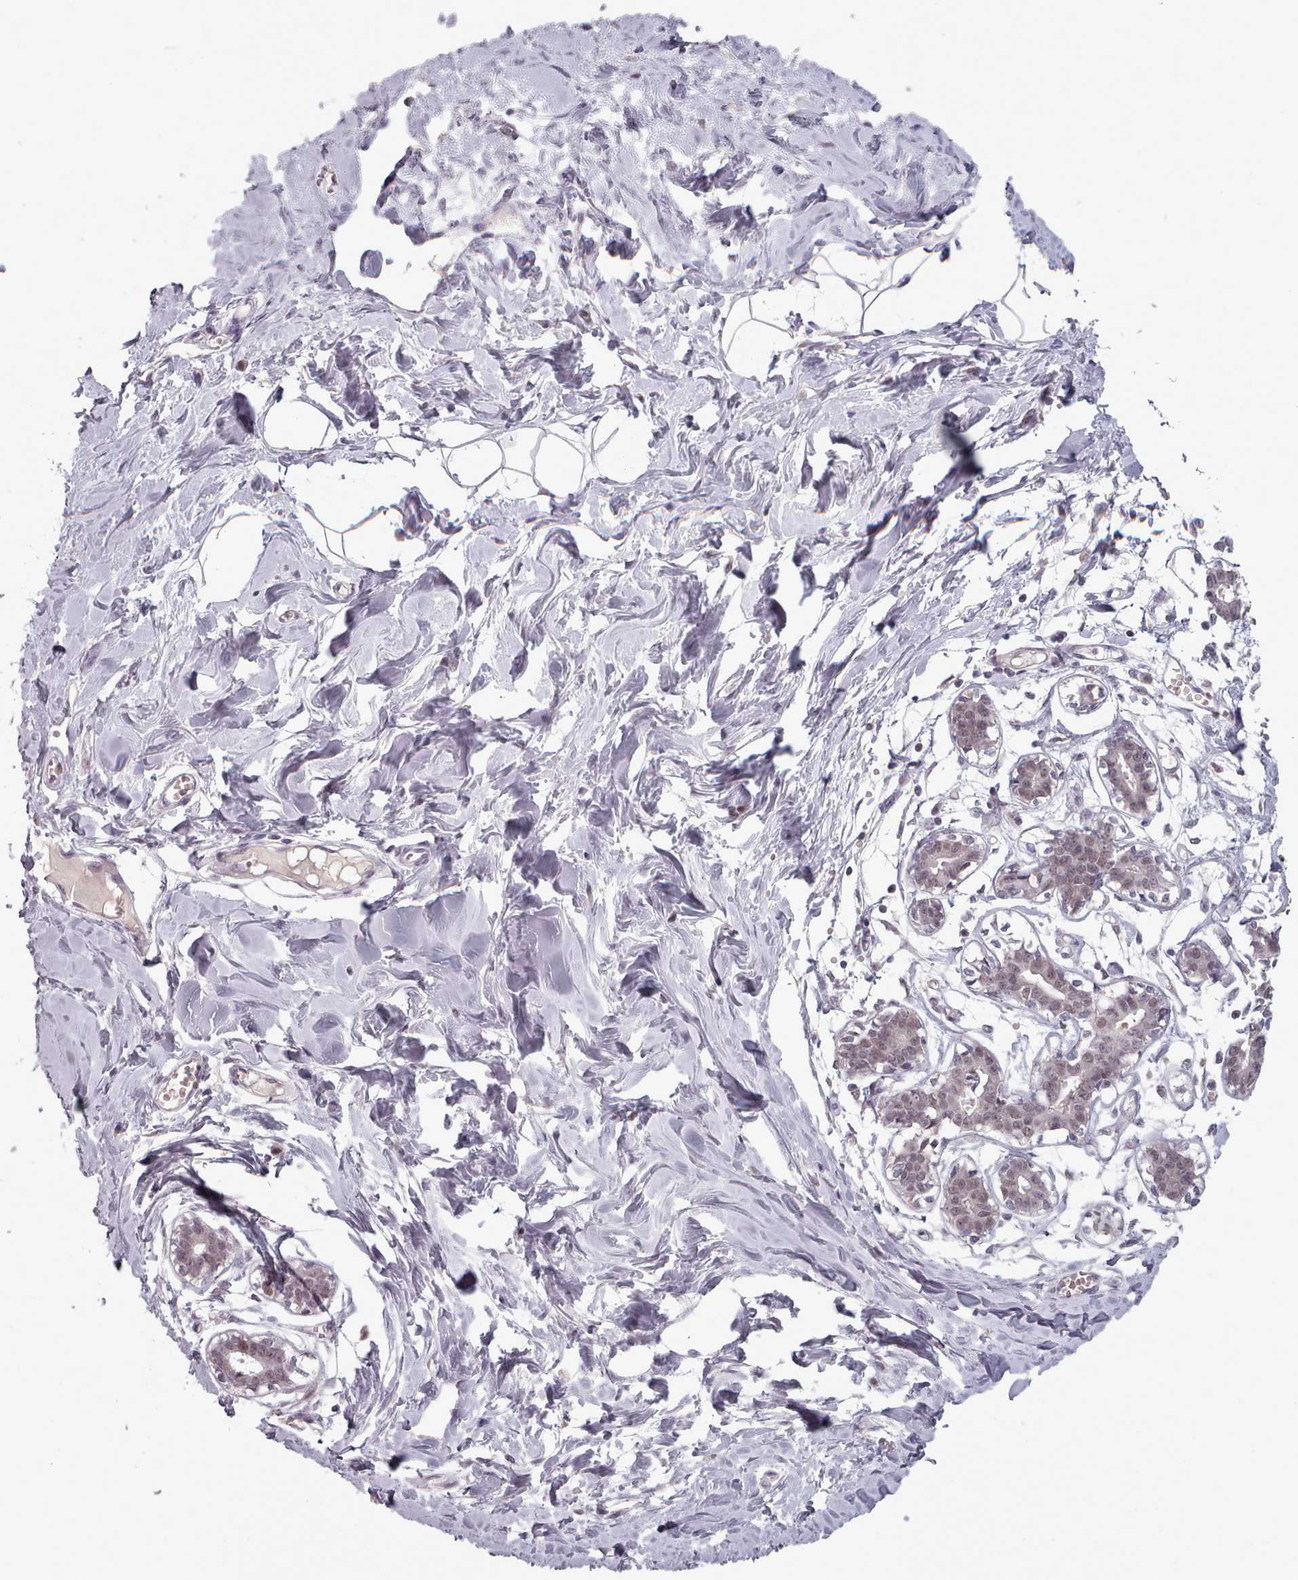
{"staining": {"intensity": "negative", "quantity": "none", "location": "none"}, "tissue": "breast", "cell_type": "Adipocytes", "image_type": "normal", "snomed": [{"axis": "morphology", "description": "Normal tissue, NOS"}, {"axis": "topography", "description": "Breast"}], "caption": "The micrograph shows no significant positivity in adipocytes of breast. (DAB immunohistochemistry (IHC) with hematoxylin counter stain).", "gene": "SRSF9", "patient": {"sex": "female", "age": 27}}